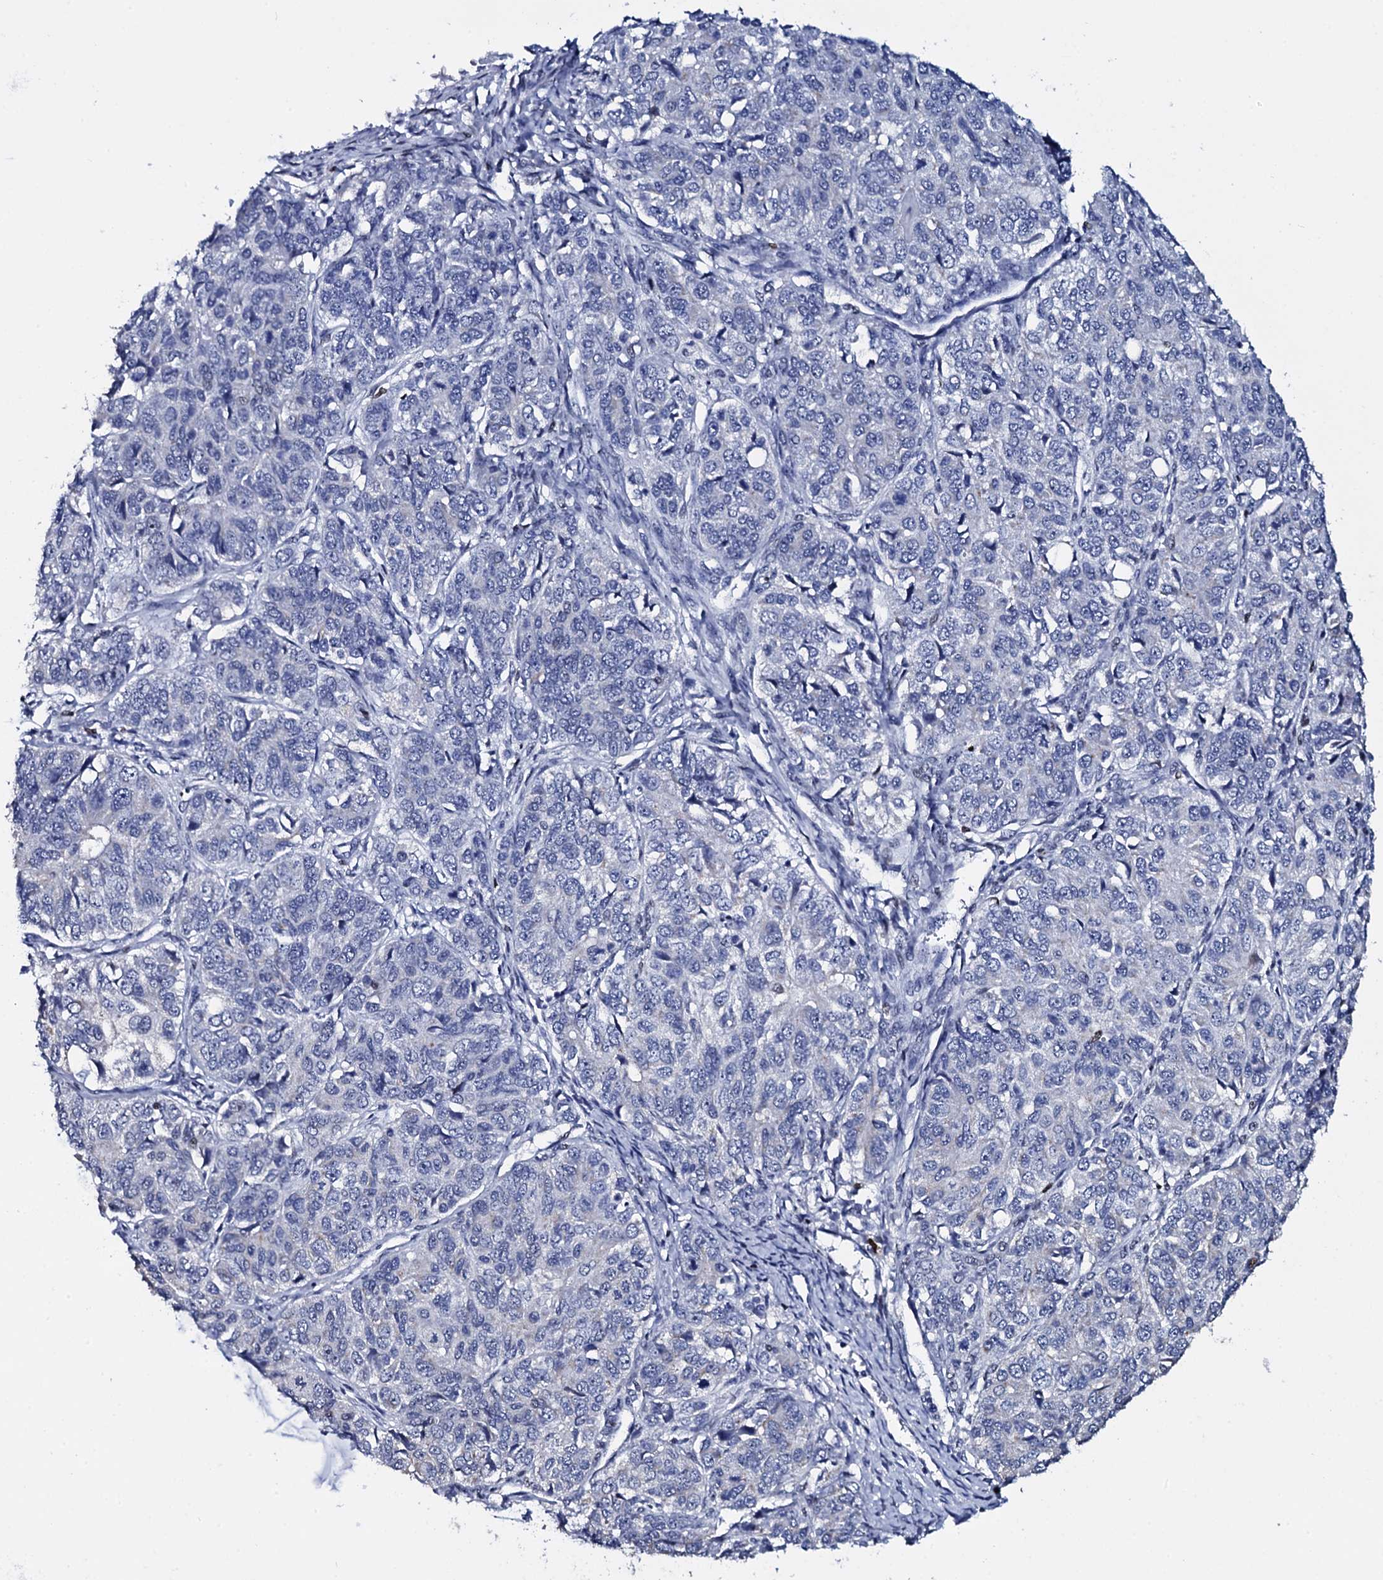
{"staining": {"intensity": "negative", "quantity": "none", "location": "none"}, "tissue": "ovarian cancer", "cell_type": "Tumor cells", "image_type": "cancer", "snomed": [{"axis": "morphology", "description": "Carcinoma, endometroid"}, {"axis": "topography", "description": "Ovary"}], "caption": "This is an IHC photomicrograph of human ovarian cancer. There is no positivity in tumor cells.", "gene": "NPM2", "patient": {"sex": "female", "age": 51}}